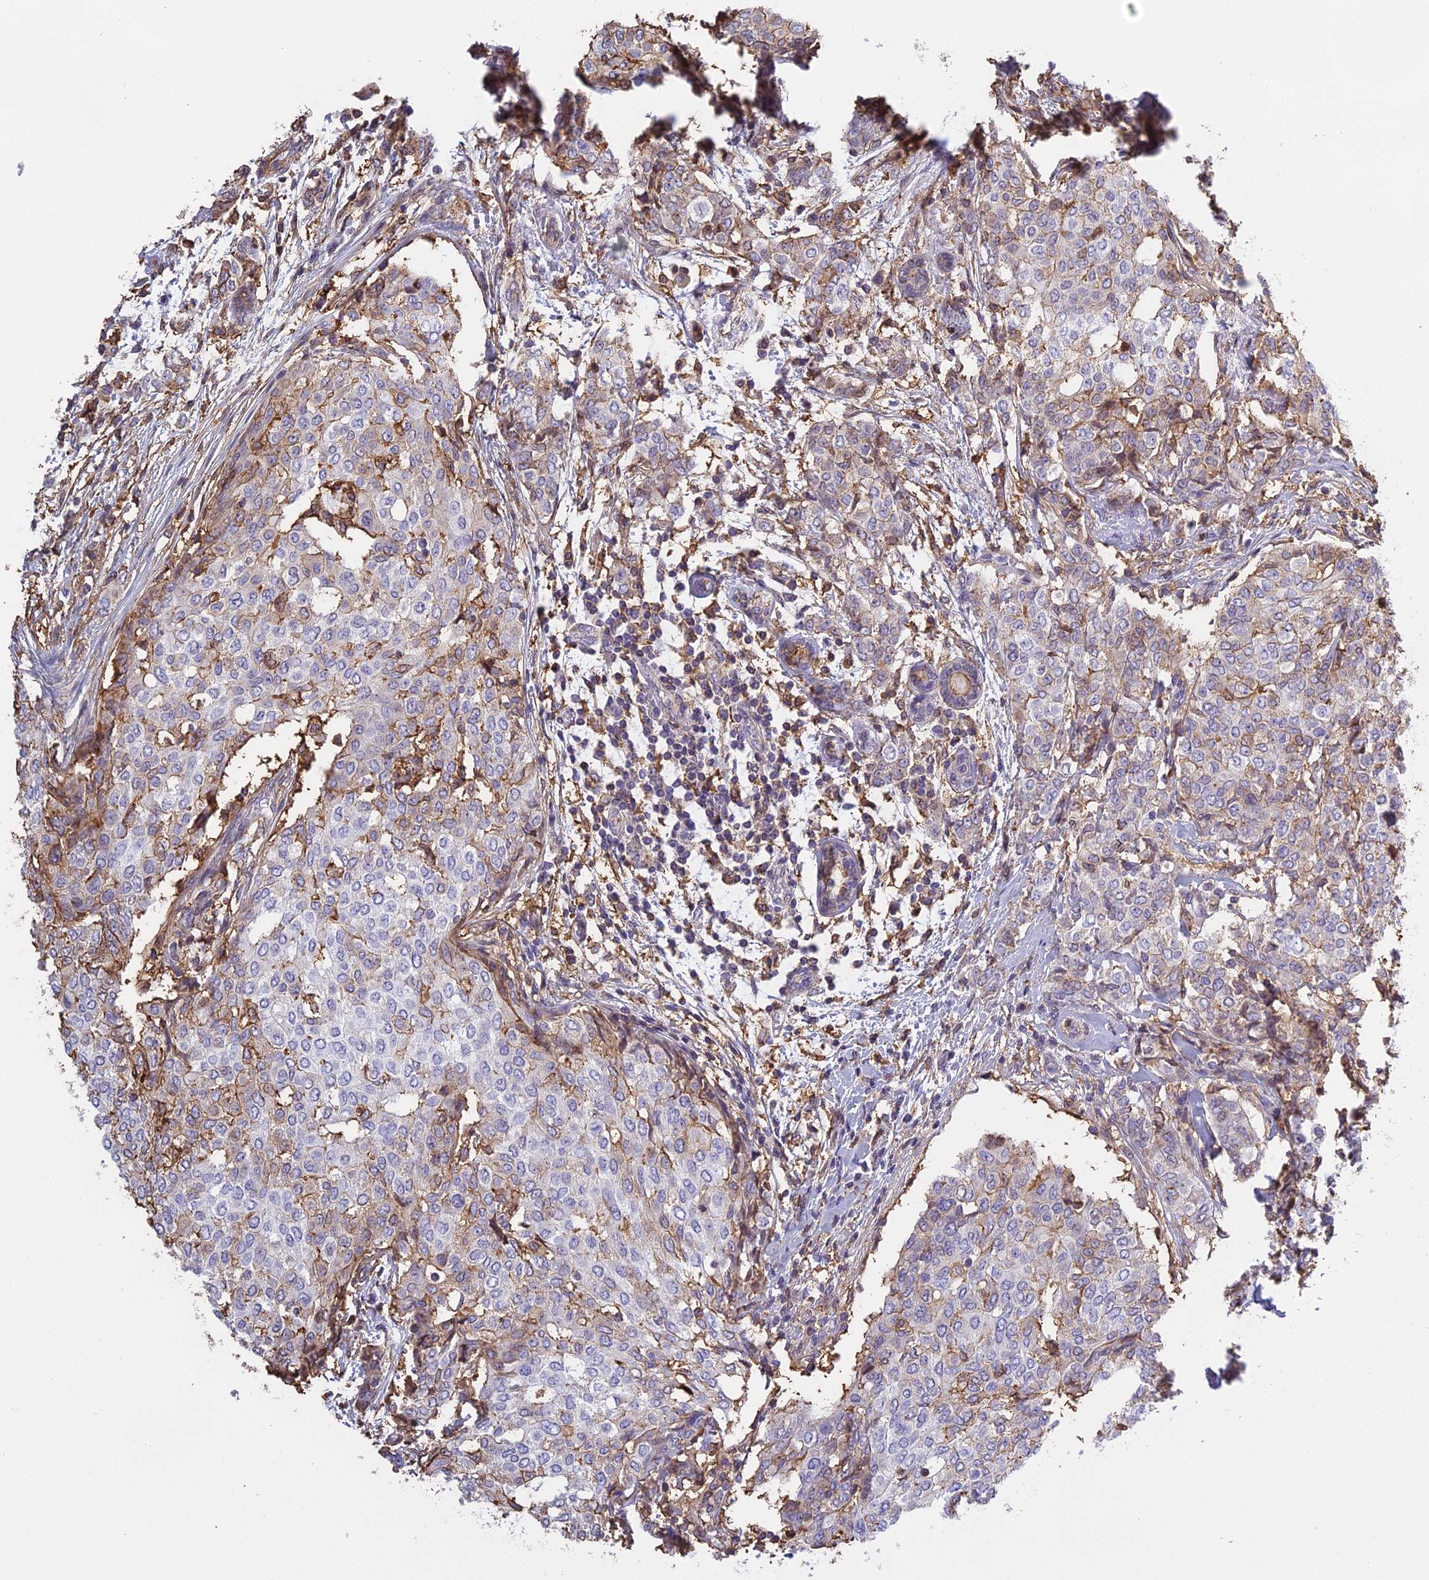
{"staining": {"intensity": "moderate", "quantity": "<25%", "location": "cytoplasmic/membranous"}, "tissue": "breast cancer", "cell_type": "Tumor cells", "image_type": "cancer", "snomed": [{"axis": "morphology", "description": "Lobular carcinoma"}, {"axis": "topography", "description": "Breast"}], "caption": "Human breast cancer stained with a brown dye shows moderate cytoplasmic/membranous positive staining in approximately <25% of tumor cells.", "gene": "TMEM255B", "patient": {"sex": "female", "age": 51}}